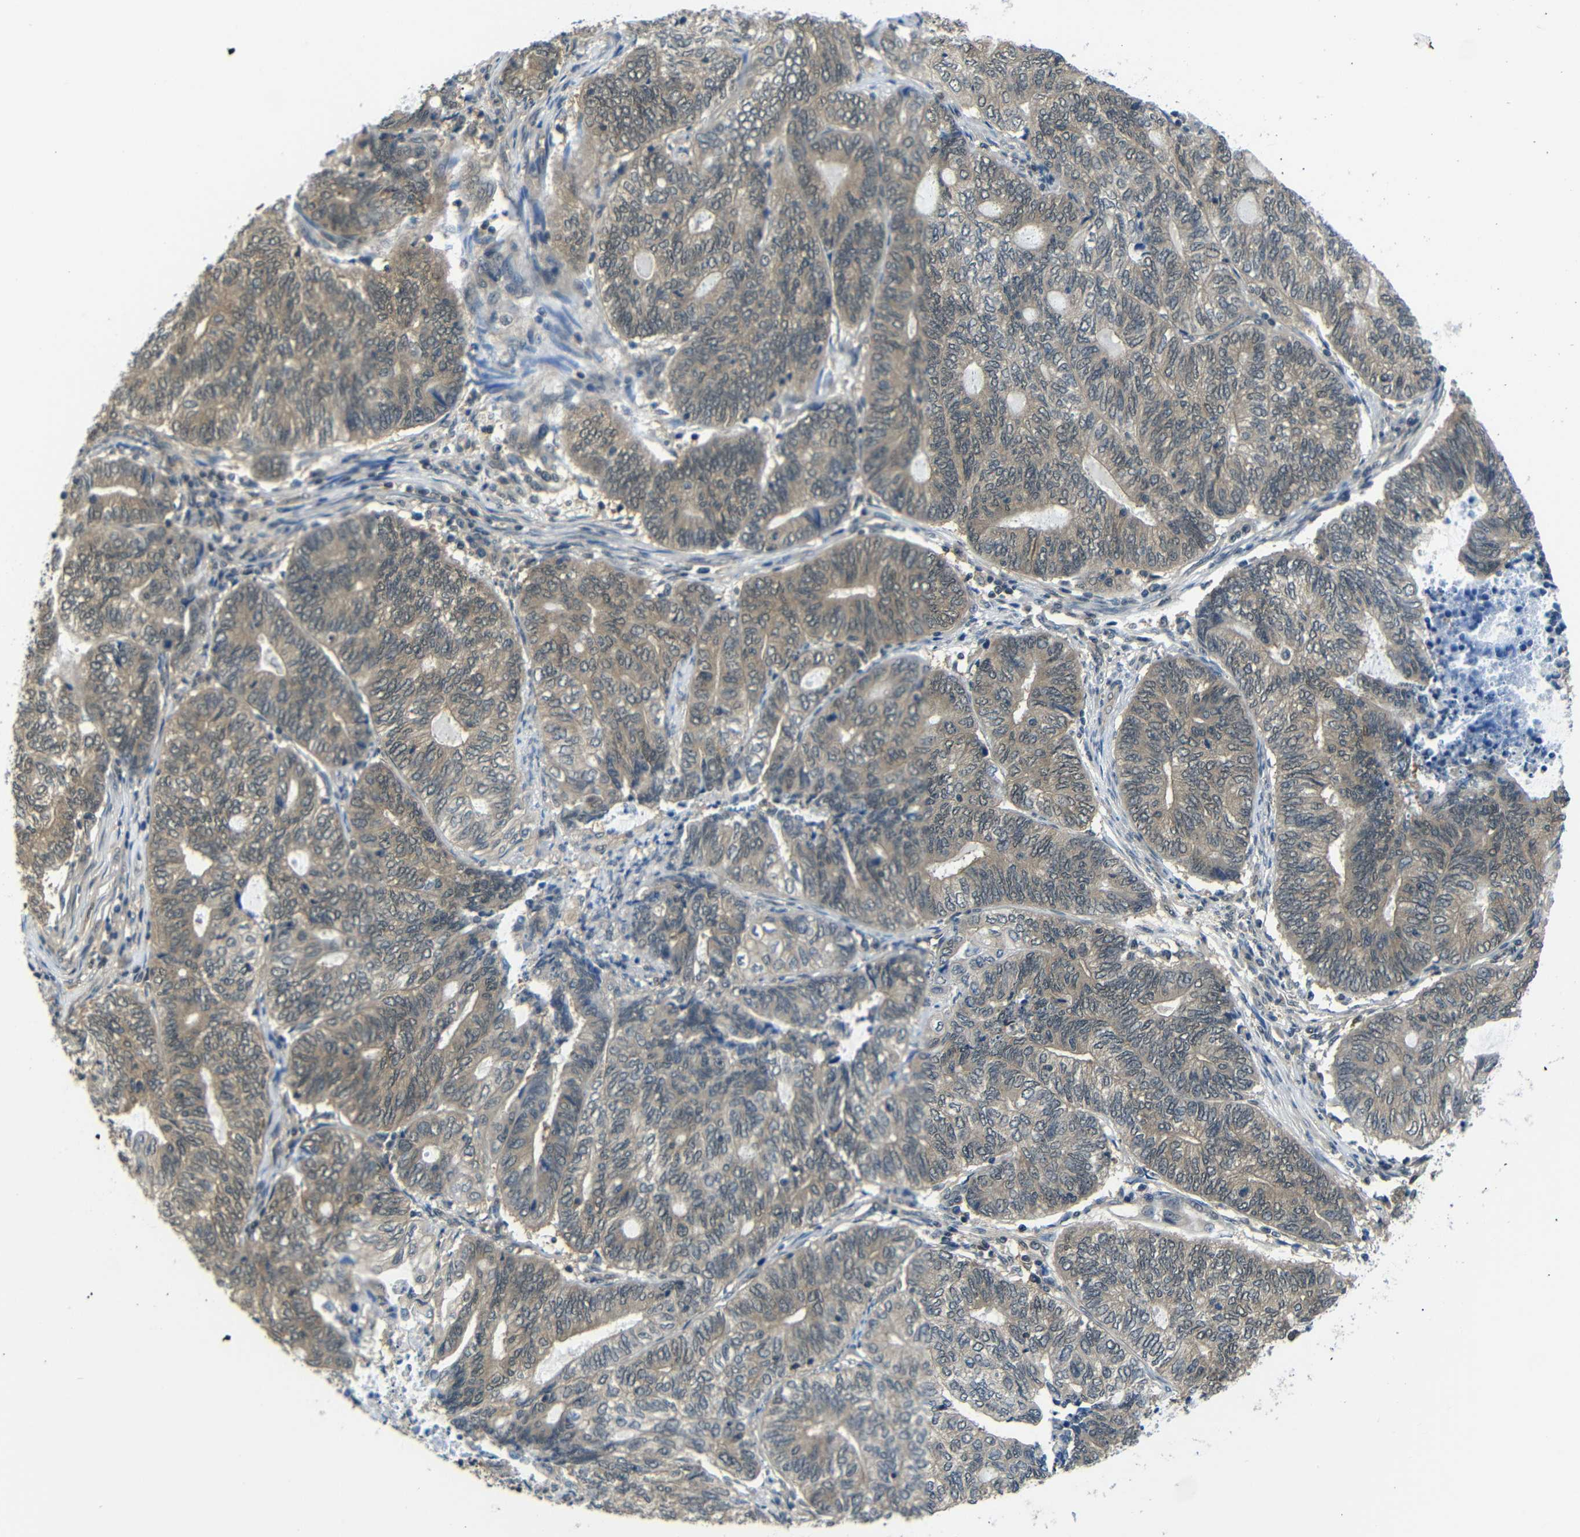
{"staining": {"intensity": "weak", "quantity": ">75%", "location": "cytoplasmic/membranous"}, "tissue": "endometrial cancer", "cell_type": "Tumor cells", "image_type": "cancer", "snomed": [{"axis": "morphology", "description": "Adenocarcinoma, NOS"}, {"axis": "topography", "description": "Uterus"}, {"axis": "topography", "description": "Endometrium"}], "caption": "A low amount of weak cytoplasmic/membranous positivity is identified in approximately >75% of tumor cells in endometrial cancer tissue. (DAB (3,3'-diaminobenzidine) IHC with brightfield microscopy, high magnification).", "gene": "UBXN1", "patient": {"sex": "female", "age": 70}}